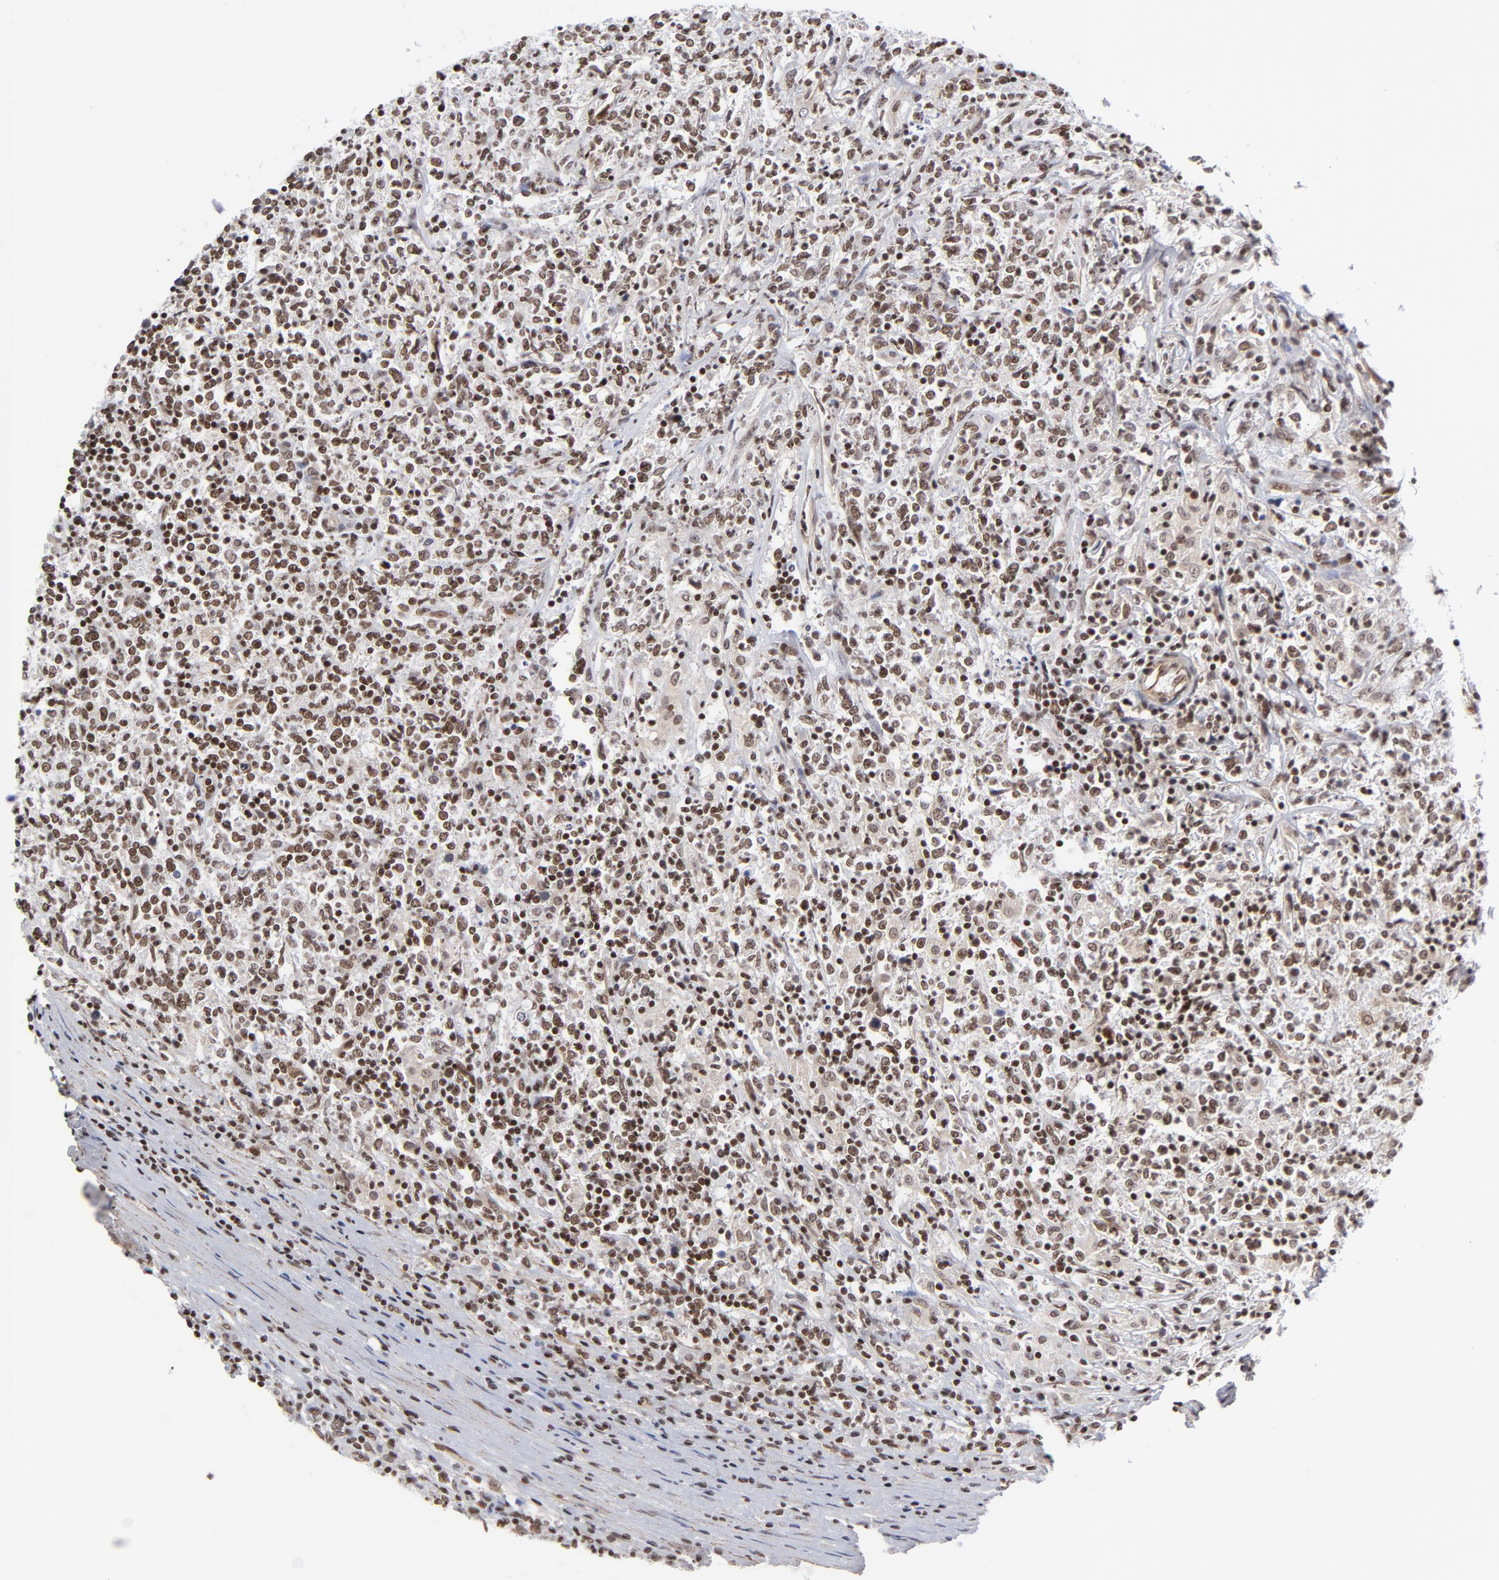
{"staining": {"intensity": "strong", "quantity": ">75%", "location": "nuclear"}, "tissue": "lymphoma", "cell_type": "Tumor cells", "image_type": "cancer", "snomed": [{"axis": "morphology", "description": "Malignant lymphoma, non-Hodgkin's type, High grade"}, {"axis": "topography", "description": "Lymph node"}], "caption": "Protein analysis of high-grade malignant lymphoma, non-Hodgkin's type tissue demonstrates strong nuclear expression in about >75% of tumor cells.", "gene": "CTCF", "patient": {"sex": "female", "age": 84}}